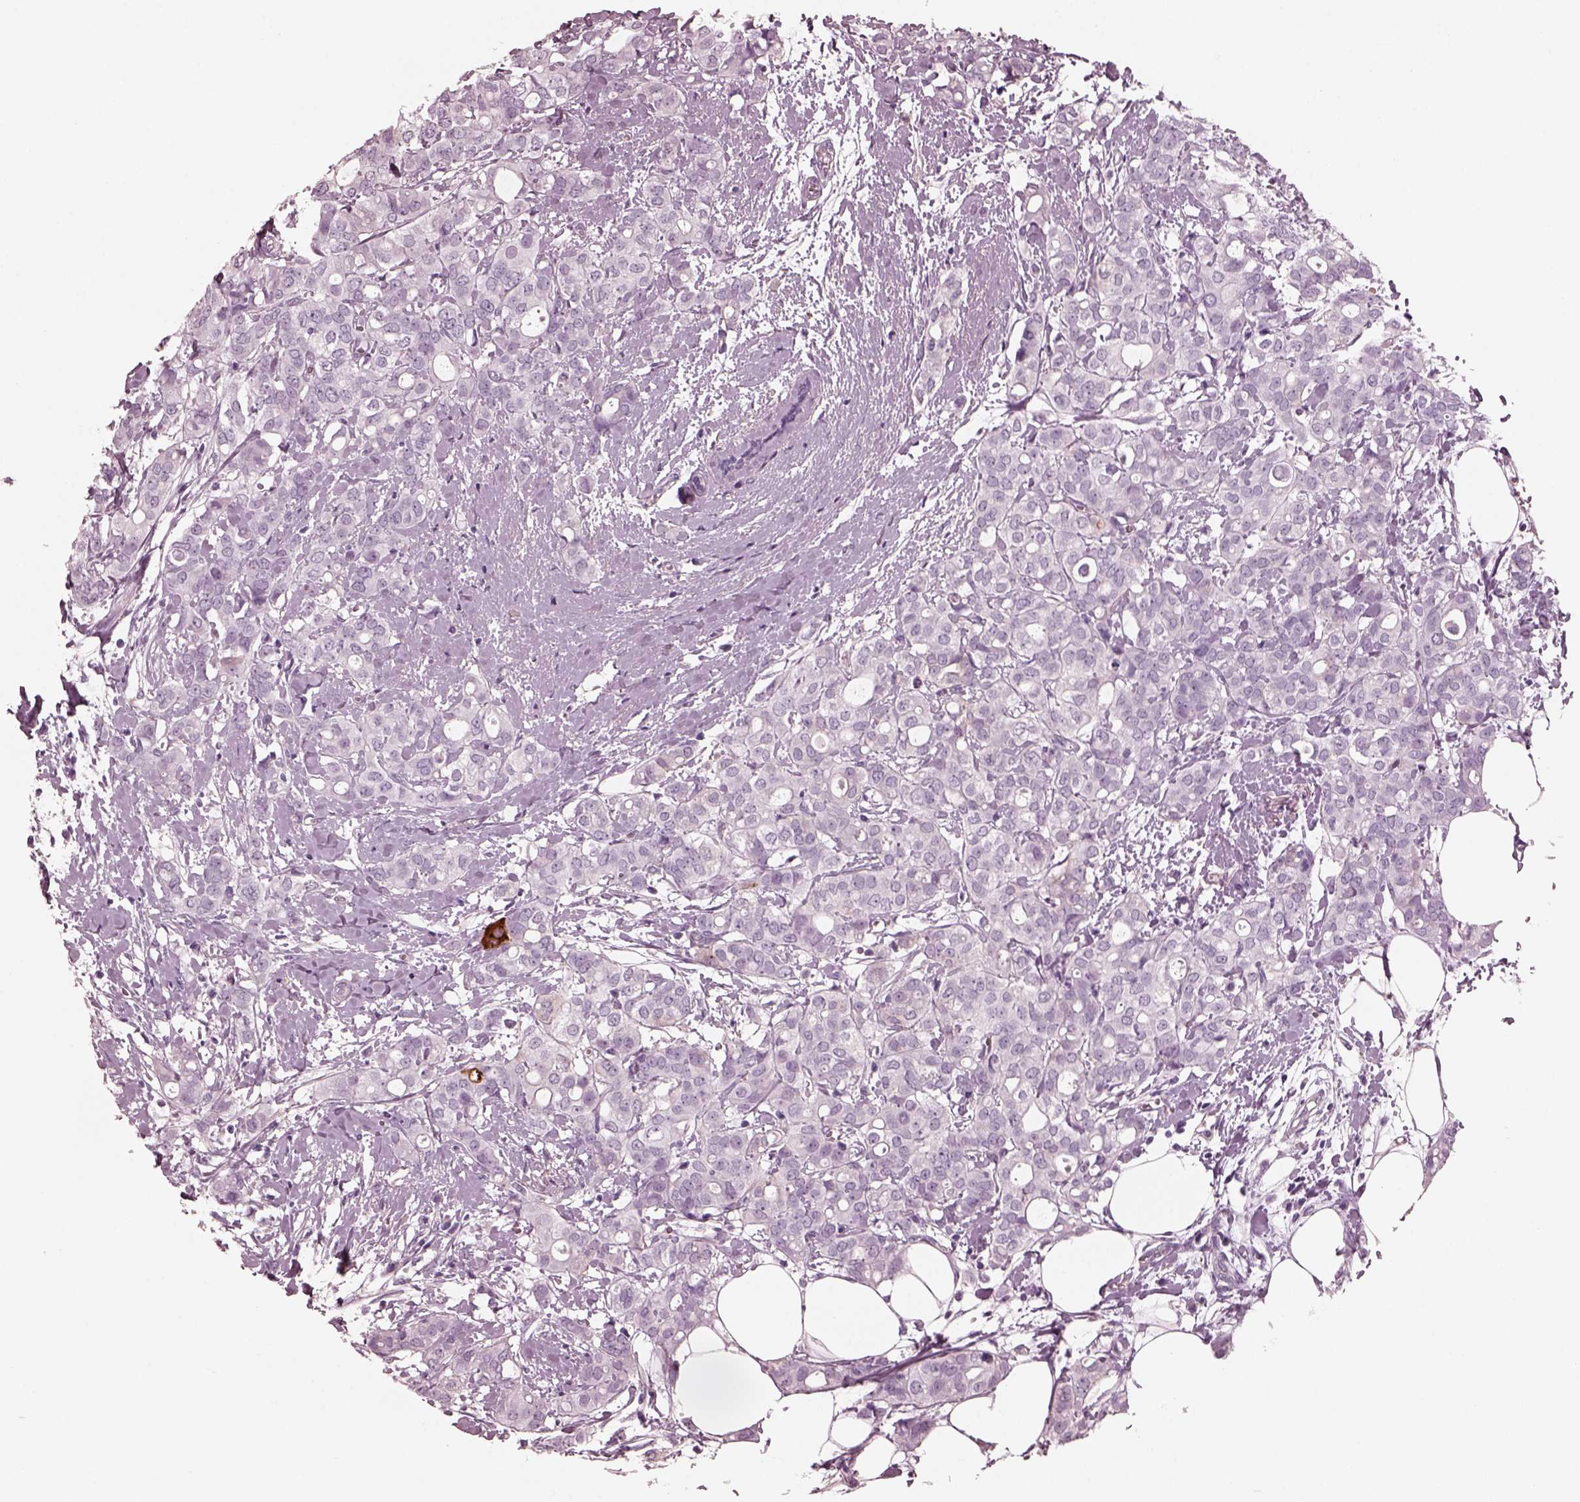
{"staining": {"intensity": "negative", "quantity": "none", "location": "none"}, "tissue": "breast cancer", "cell_type": "Tumor cells", "image_type": "cancer", "snomed": [{"axis": "morphology", "description": "Duct carcinoma"}, {"axis": "topography", "description": "Breast"}], "caption": "Invasive ductal carcinoma (breast) was stained to show a protein in brown. There is no significant expression in tumor cells.", "gene": "CGA", "patient": {"sex": "female", "age": 40}}